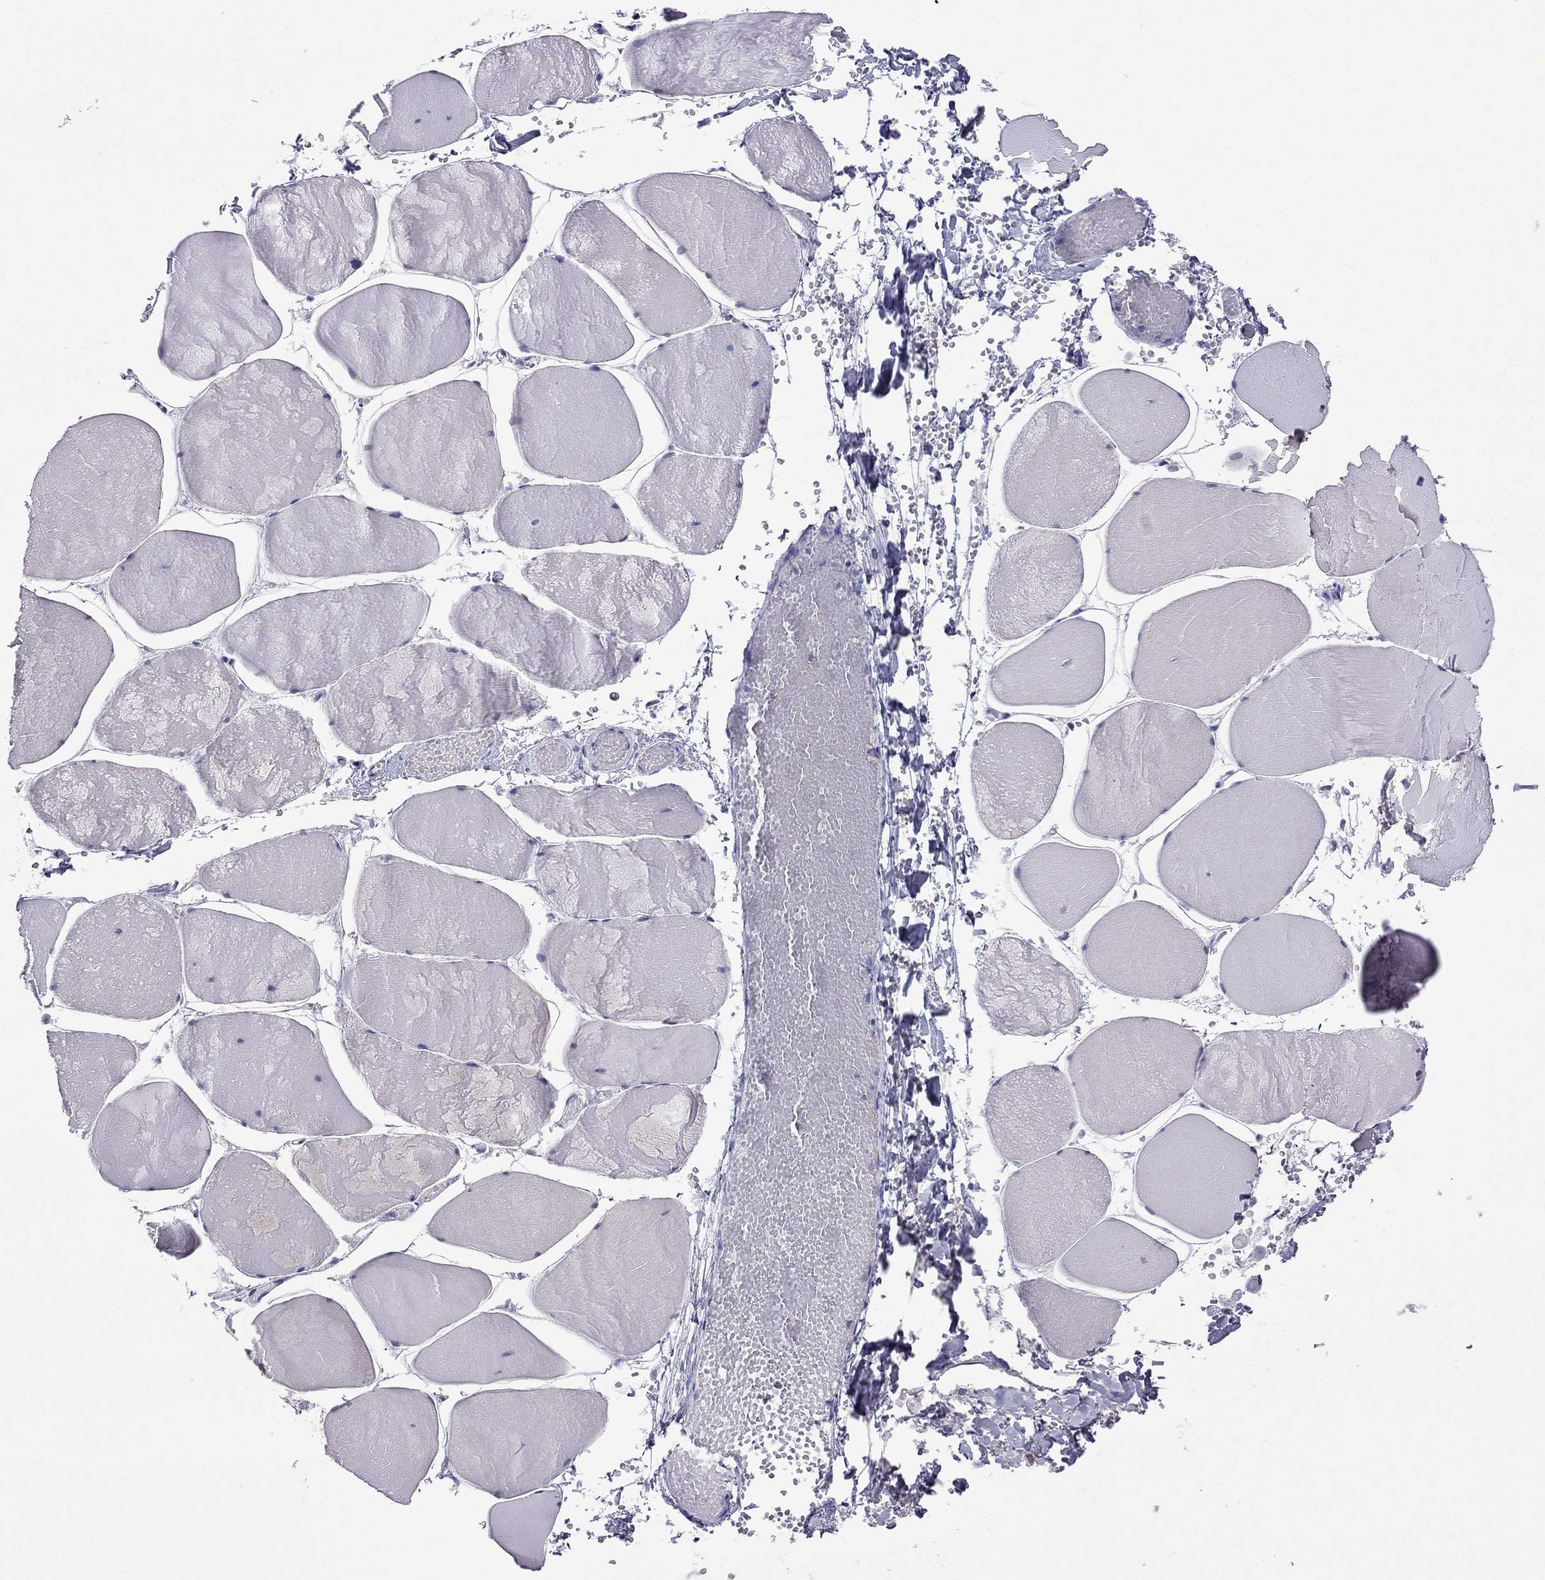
{"staining": {"intensity": "negative", "quantity": "none", "location": "none"}, "tissue": "skeletal muscle", "cell_type": "Myocytes", "image_type": "normal", "snomed": [{"axis": "morphology", "description": "Normal tissue, NOS"}, {"axis": "morphology", "description": "Malignant melanoma, Metastatic site"}, {"axis": "topography", "description": "Skeletal muscle"}], "caption": "IHC image of normal skeletal muscle: human skeletal muscle stained with DAB exhibits no significant protein staining in myocytes. (DAB immunohistochemistry (IHC), high magnification).", "gene": "MUC15", "patient": {"sex": "male", "age": 50}}